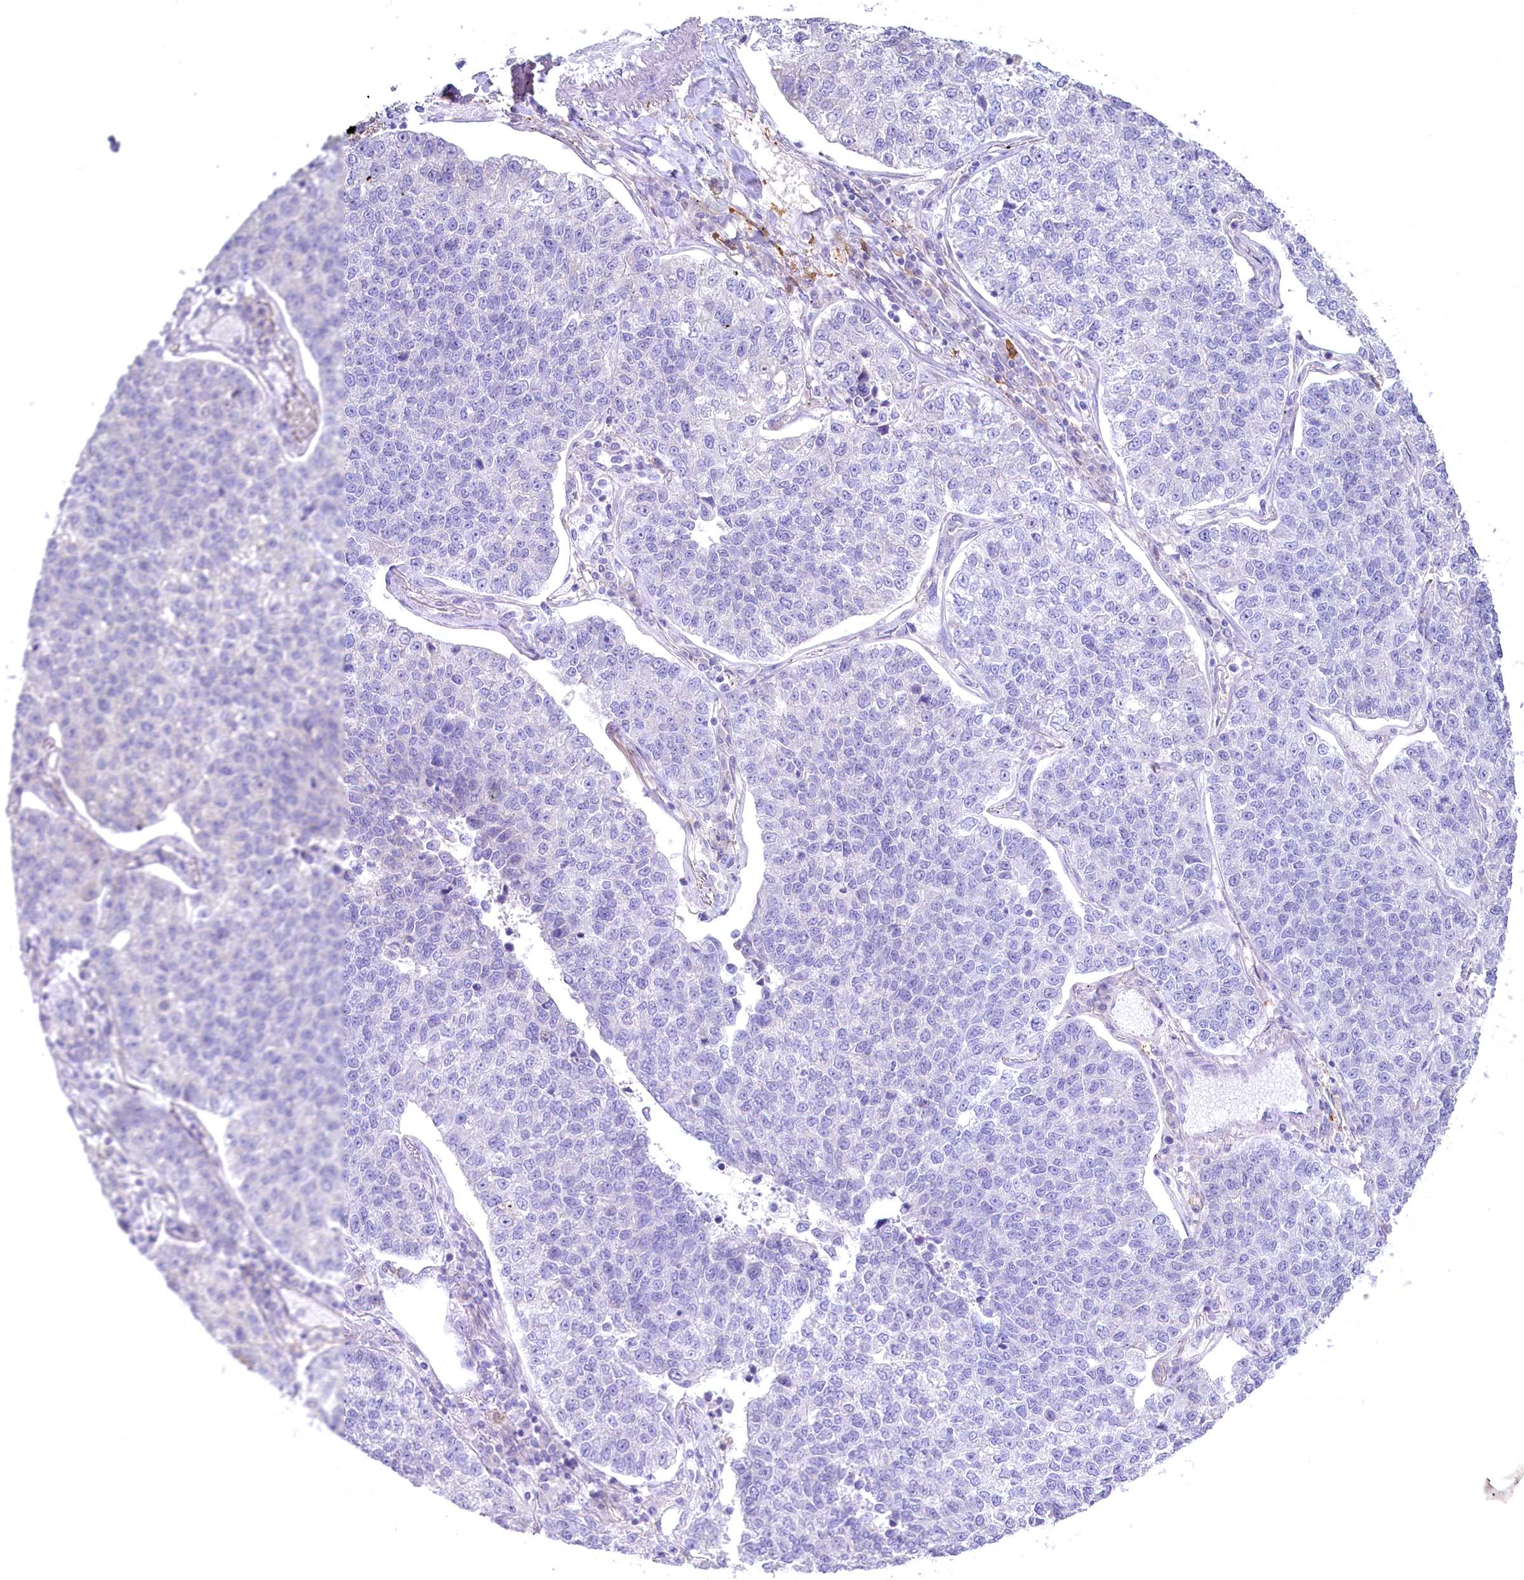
{"staining": {"intensity": "negative", "quantity": "none", "location": "none"}, "tissue": "lung cancer", "cell_type": "Tumor cells", "image_type": "cancer", "snomed": [{"axis": "morphology", "description": "Adenocarcinoma, NOS"}, {"axis": "topography", "description": "Lung"}], "caption": "This is a image of immunohistochemistry (IHC) staining of lung cancer, which shows no positivity in tumor cells. The staining is performed using DAB (3,3'-diaminobenzidine) brown chromogen with nuclei counter-stained in using hematoxylin.", "gene": "MYOZ1", "patient": {"sex": "male", "age": 49}}